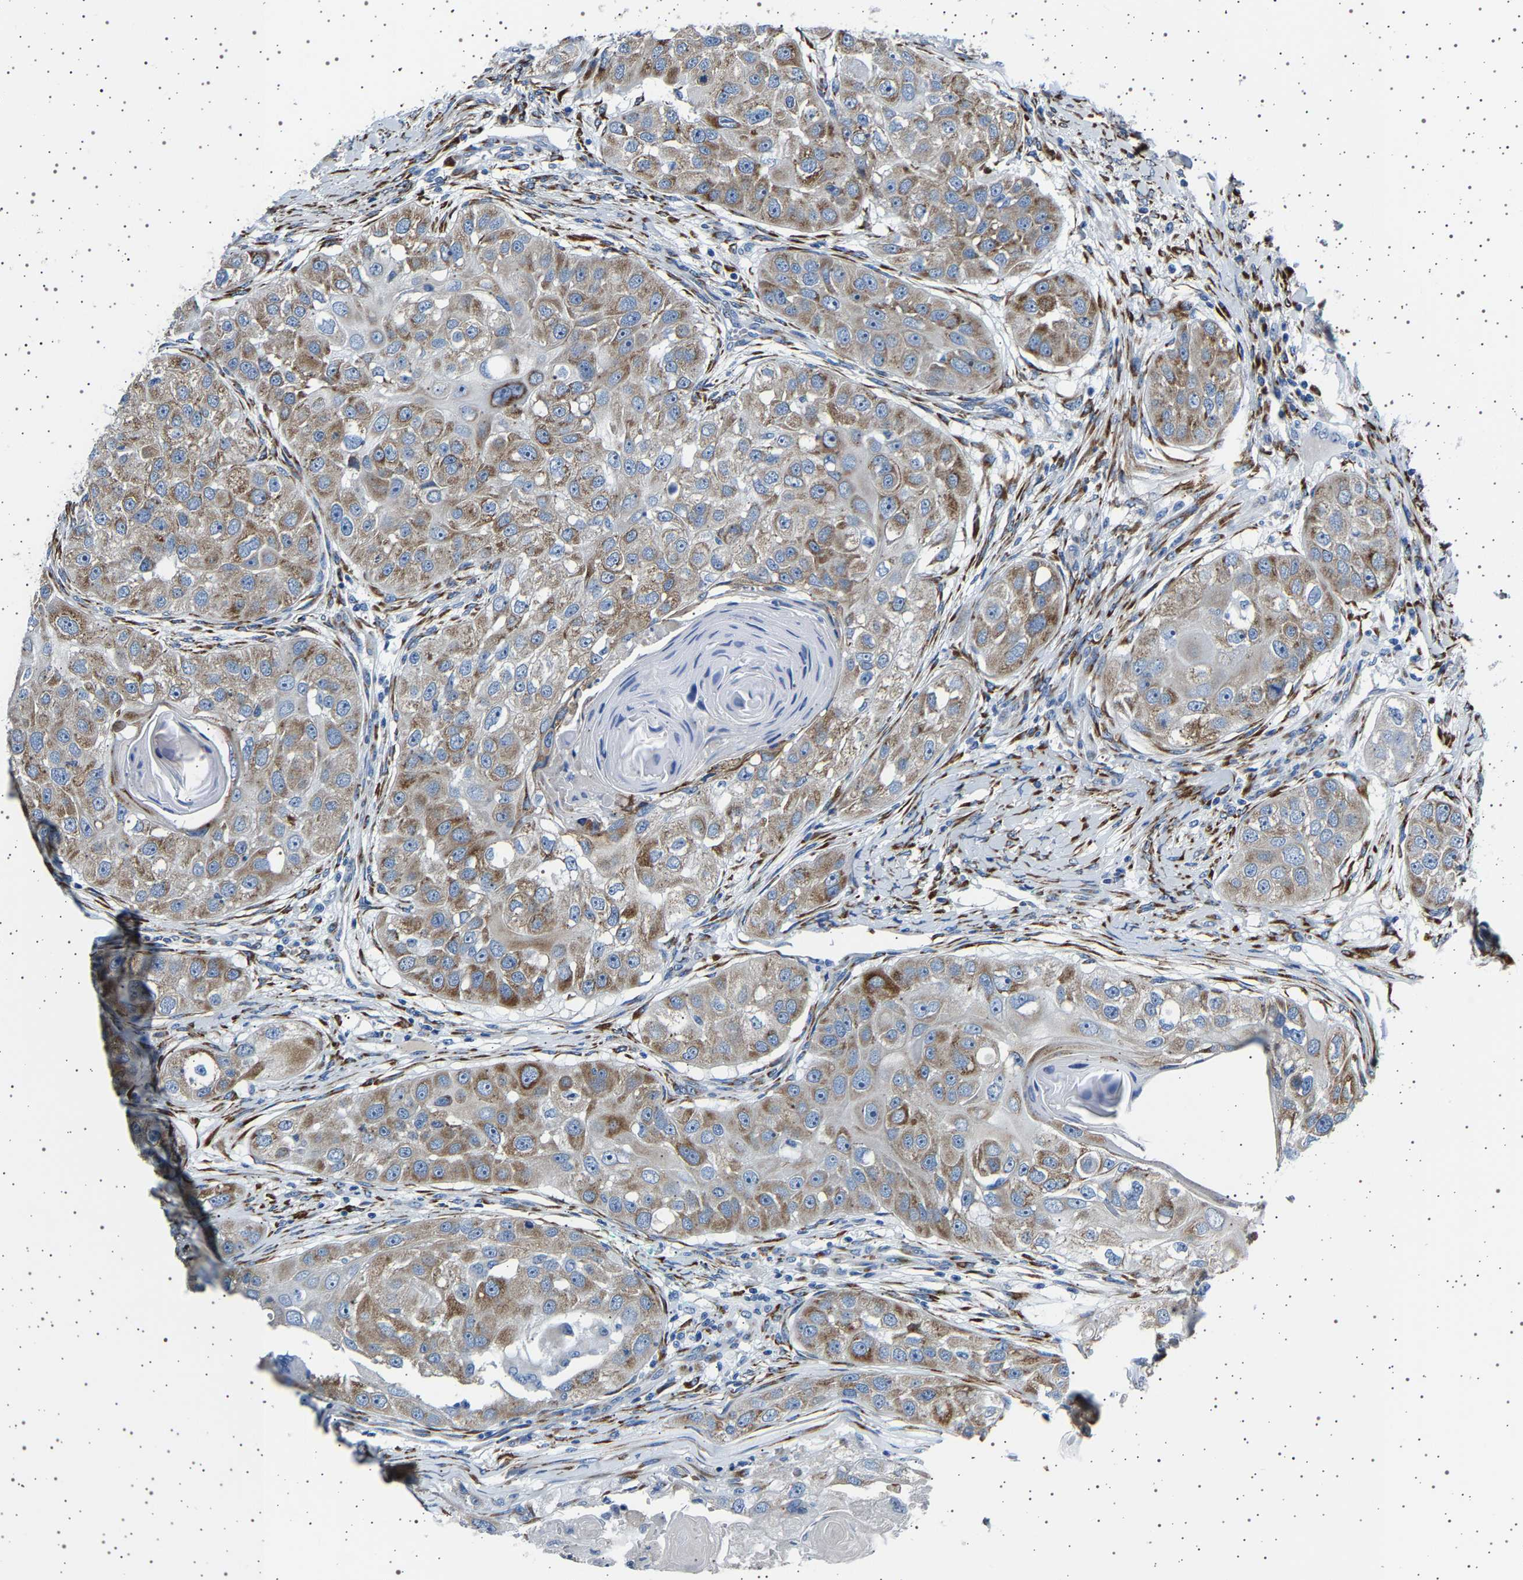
{"staining": {"intensity": "moderate", "quantity": ">75%", "location": "cytoplasmic/membranous"}, "tissue": "head and neck cancer", "cell_type": "Tumor cells", "image_type": "cancer", "snomed": [{"axis": "morphology", "description": "Normal tissue, NOS"}, {"axis": "morphology", "description": "Squamous cell carcinoma, NOS"}, {"axis": "topography", "description": "Skeletal muscle"}, {"axis": "topography", "description": "Head-Neck"}], "caption": "High-magnification brightfield microscopy of head and neck cancer stained with DAB (brown) and counterstained with hematoxylin (blue). tumor cells exhibit moderate cytoplasmic/membranous expression is identified in approximately>75% of cells.", "gene": "FTCD", "patient": {"sex": "male", "age": 51}}